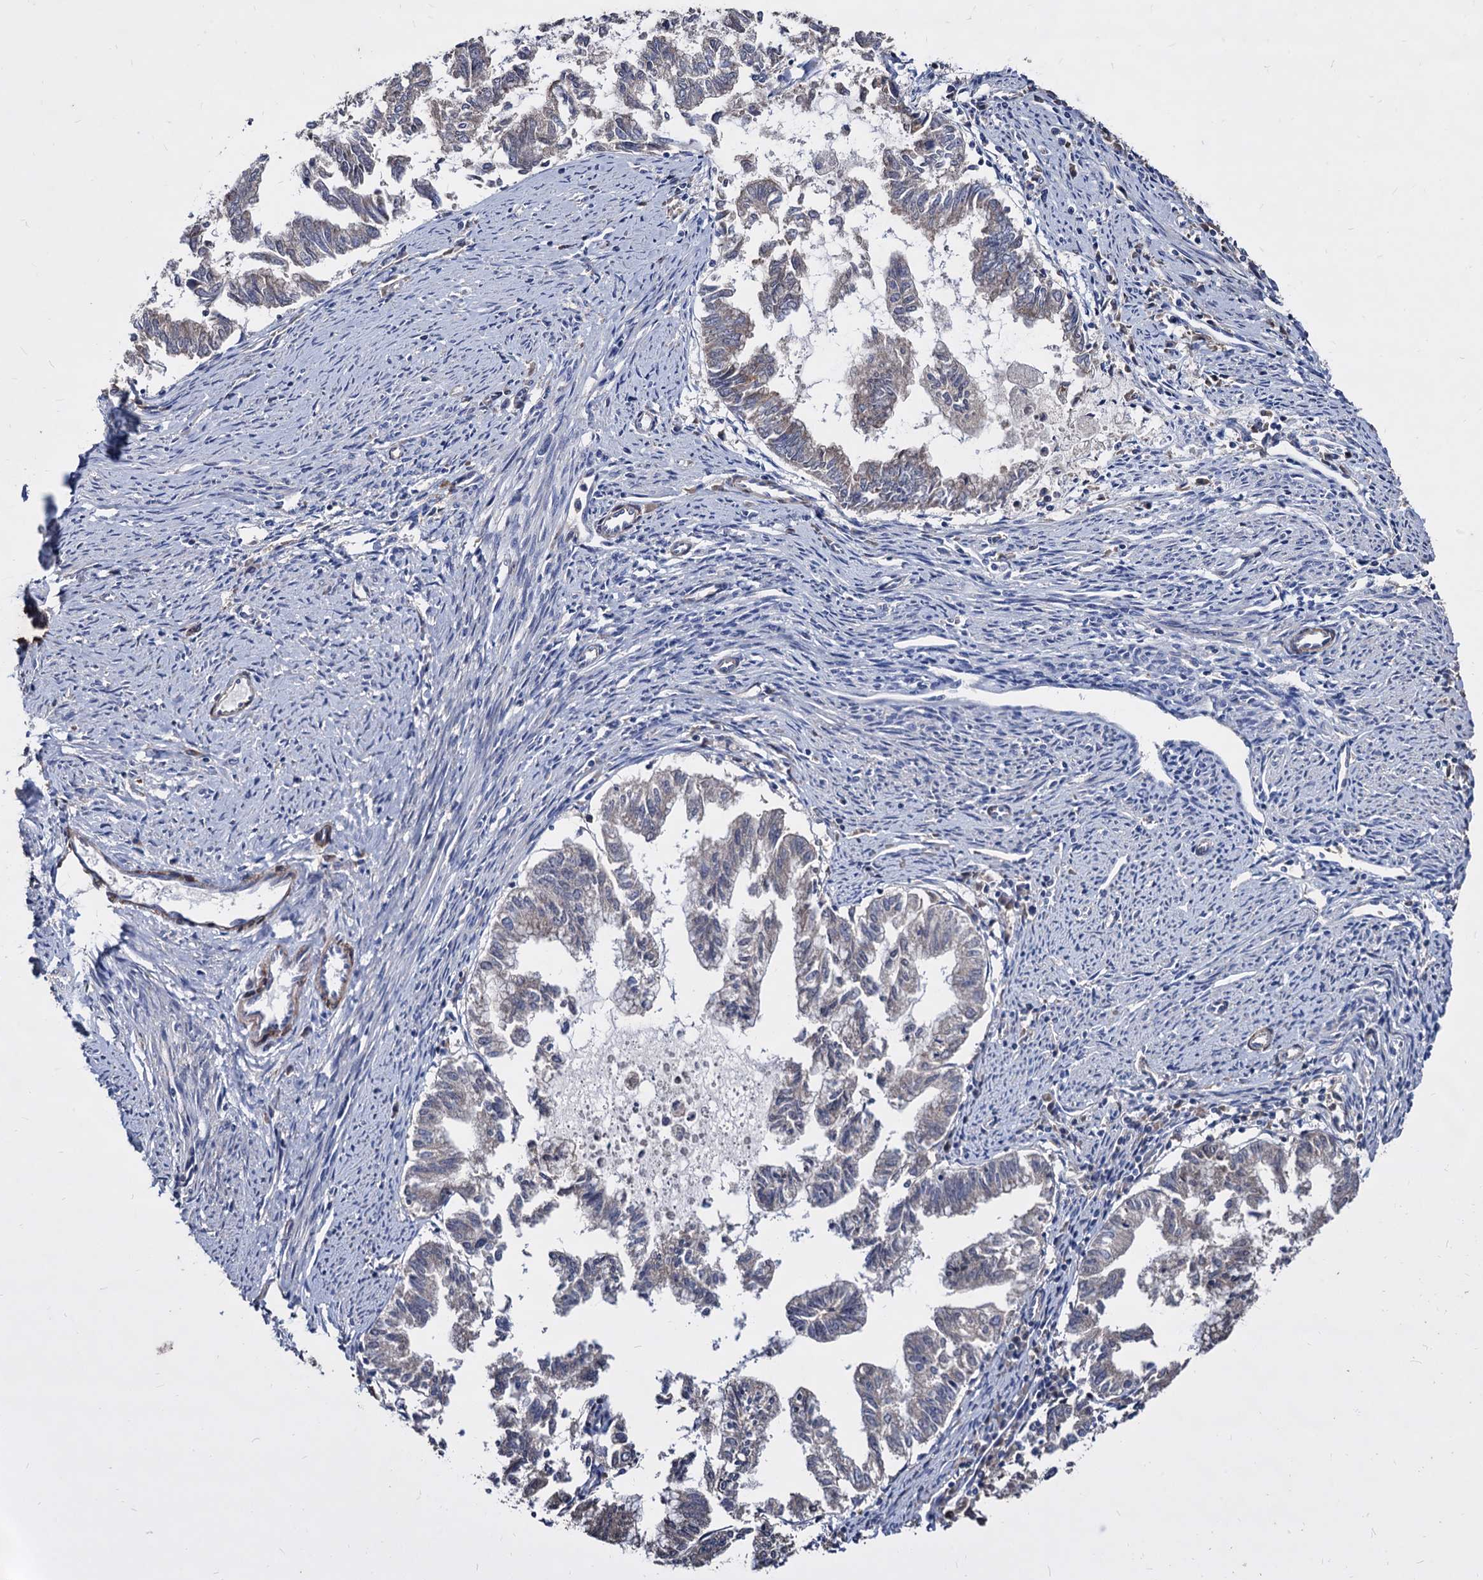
{"staining": {"intensity": "weak", "quantity": "<25%", "location": "cytoplasmic/membranous"}, "tissue": "endometrial cancer", "cell_type": "Tumor cells", "image_type": "cancer", "snomed": [{"axis": "morphology", "description": "Adenocarcinoma, NOS"}, {"axis": "topography", "description": "Endometrium"}], "caption": "Protein analysis of endometrial cancer (adenocarcinoma) displays no significant expression in tumor cells.", "gene": "WDR11", "patient": {"sex": "female", "age": 79}}